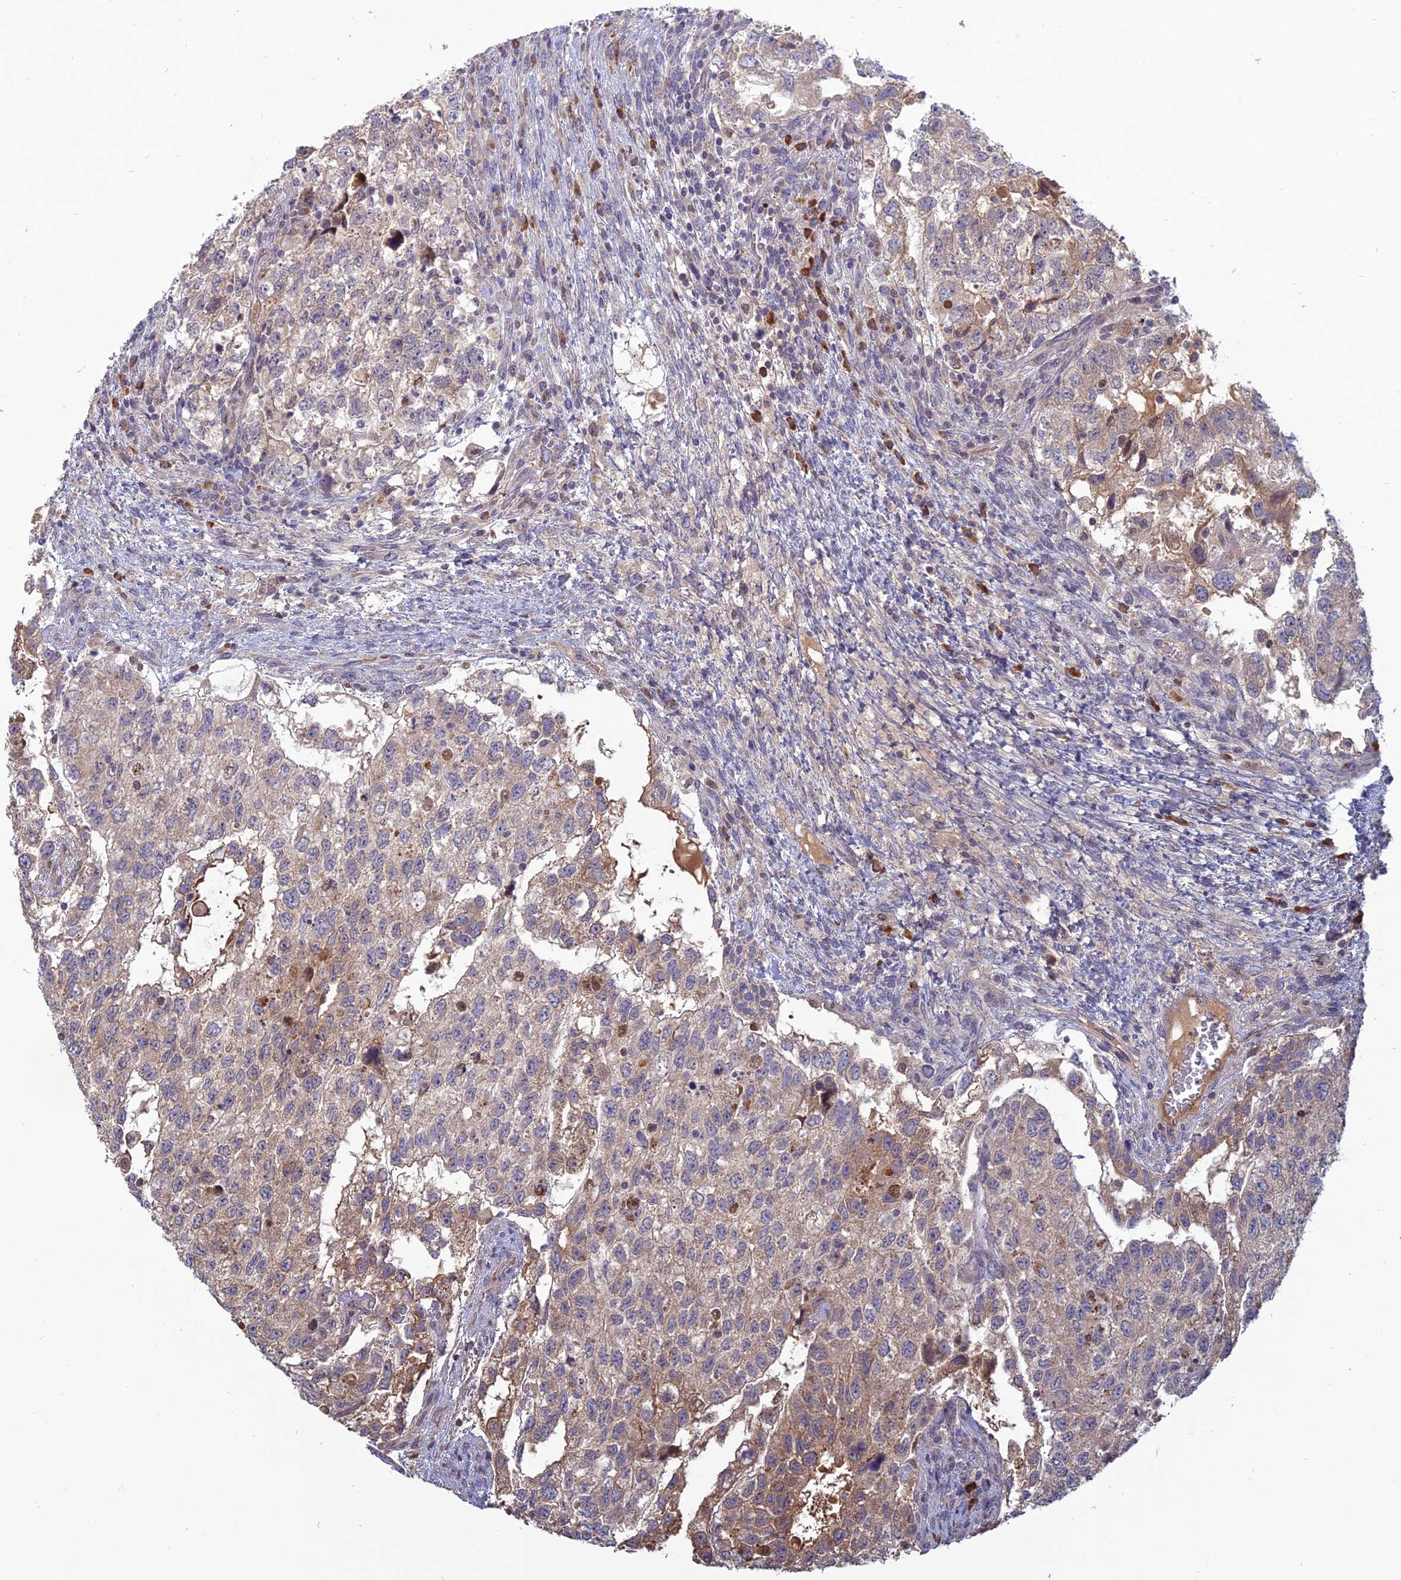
{"staining": {"intensity": "moderate", "quantity": "25%-75%", "location": "cytoplasmic/membranous"}, "tissue": "testis cancer", "cell_type": "Tumor cells", "image_type": "cancer", "snomed": [{"axis": "morphology", "description": "Normal tissue, NOS"}, {"axis": "morphology", "description": "Carcinoma, Embryonal, NOS"}, {"axis": "topography", "description": "Testis"}], "caption": "Human testis cancer stained with a brown dye displays moderate cytoplasmic/membranous positive expression in approximately 25%-75% of tumor cells.", "gene": "TMEM208", "patient": {"sex": "male", "age": 36}}